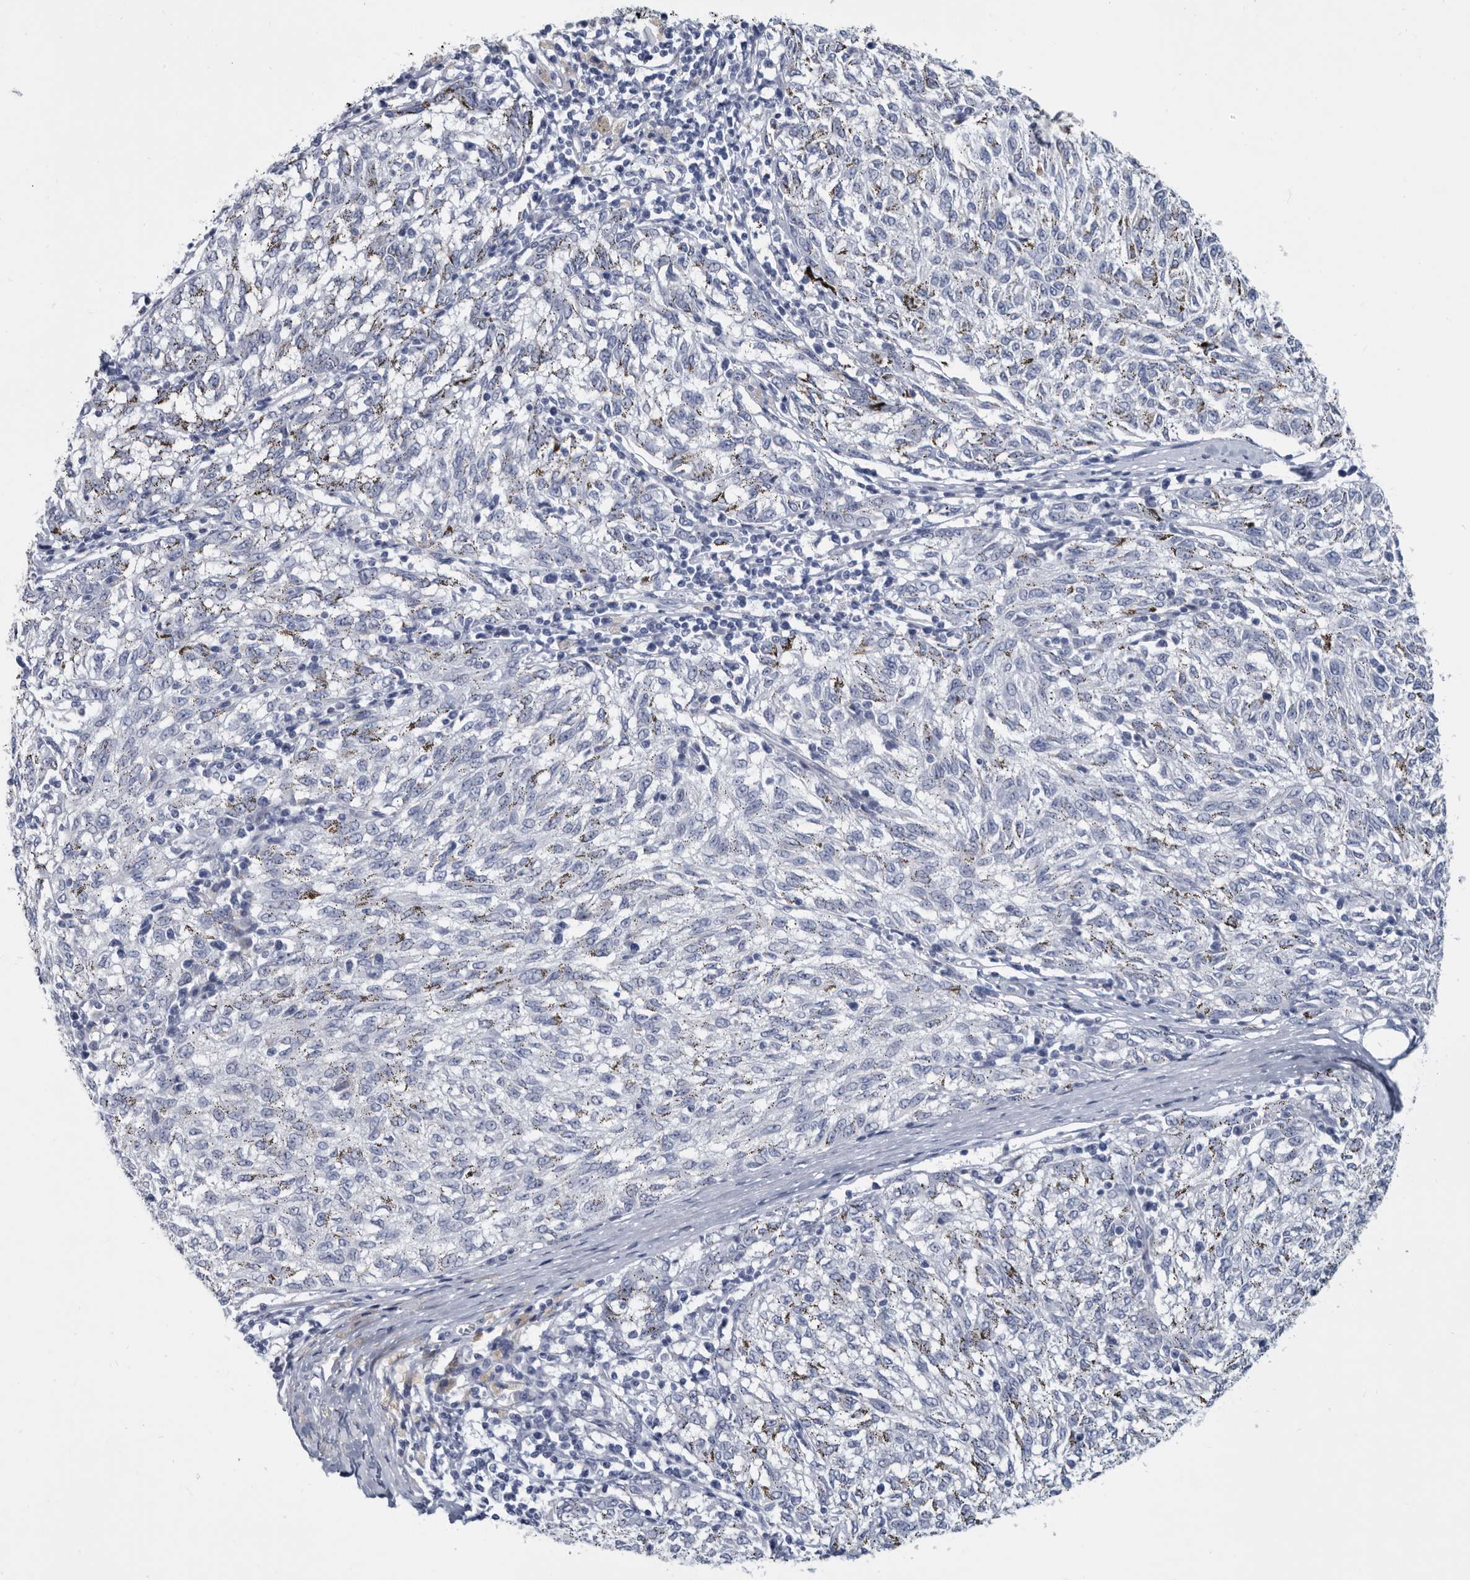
{"staining": {"intensity": "negative", "quantity": "none", "location": "none"}, "tissue": "melanoma", "cell_type": "Tumor cells", "image_type": "cancer", "snomed": [{"axis": "morphology", "description": "Malignant melanoma, NOS"}, {"axis": "topography", "description": "Skin"}], "caption": "Immunohistochemical staining of human malignant melanoma reveals no significant staining in tumor cells. The staining is performed using DAB brown chromogen with nuclei counter-stained in using hematoxylin.", "gene": "WRAP73", "patient": {"sex": "female", "age": 72}}